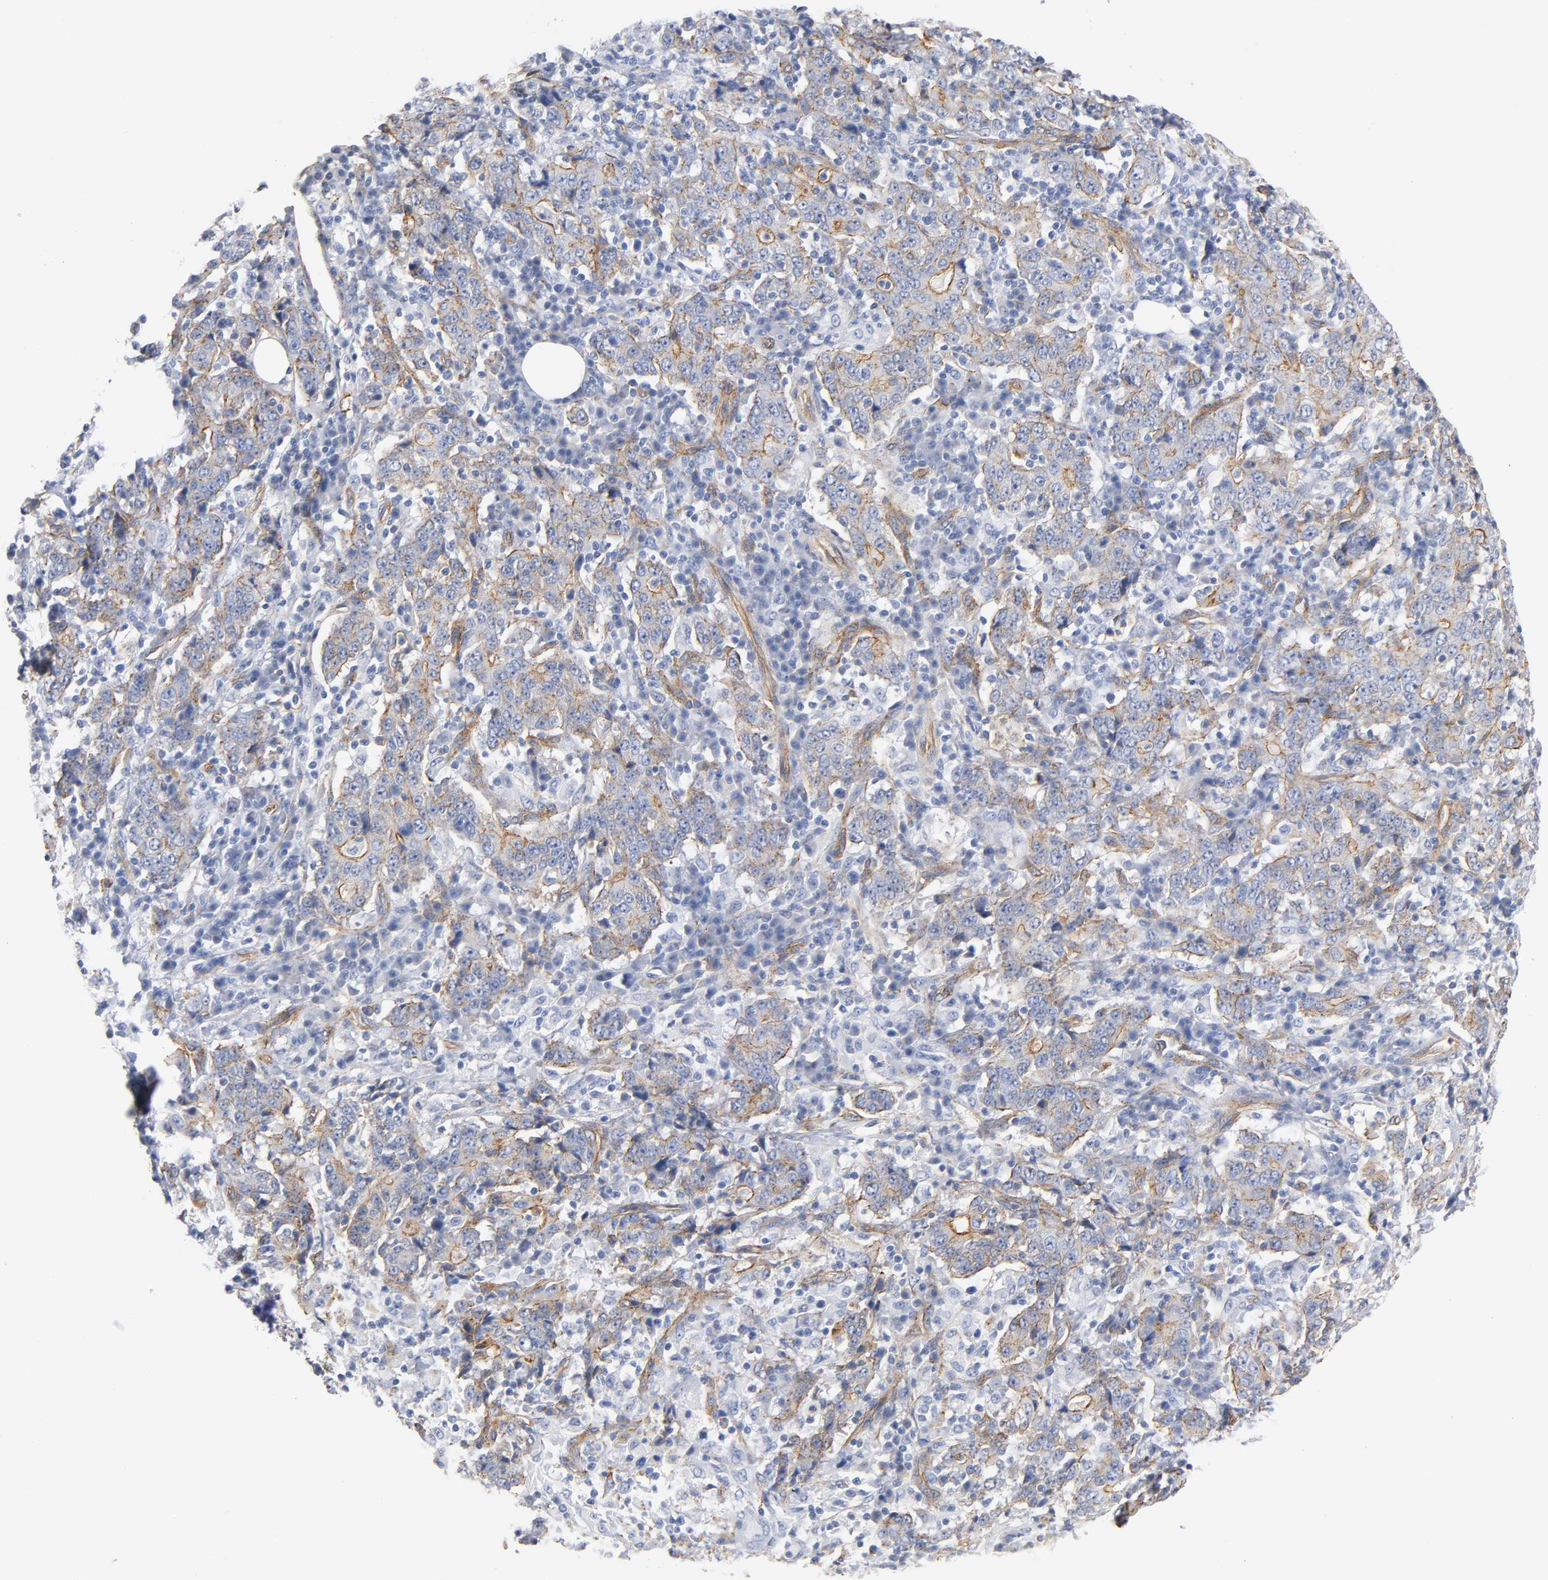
{"staining": {"intensity": "moderate", "quantity": "25%-75%", "location": "cytoplasmic/membranous"}, "tissue": "stomach cancer", "cell_type": "Tumor cells", "image_type": "cancer", "snomed": [{"axis": "morphology", "description": "Normal tissue, NOS"}, {"axis": "morphology", "description": "Adenocarcinoma, NOS"}, {"axis": "topography", "description": "Stomach, upper"}, {"axis": "topography", "description": "Stomach"}], "caption": "An IHC micrograph of neoplastic tissue is shown. Protein staining in brown labels moderate cytoplasmic/membranous positivity in adenocarcinoma (stomach) within tumor cells. Immunohistochemistry stains the protein of interest in brown and the nuclei are stained blue.", "gene": "SPTAN1", "patient": {"sex": "male", "age": 59}}